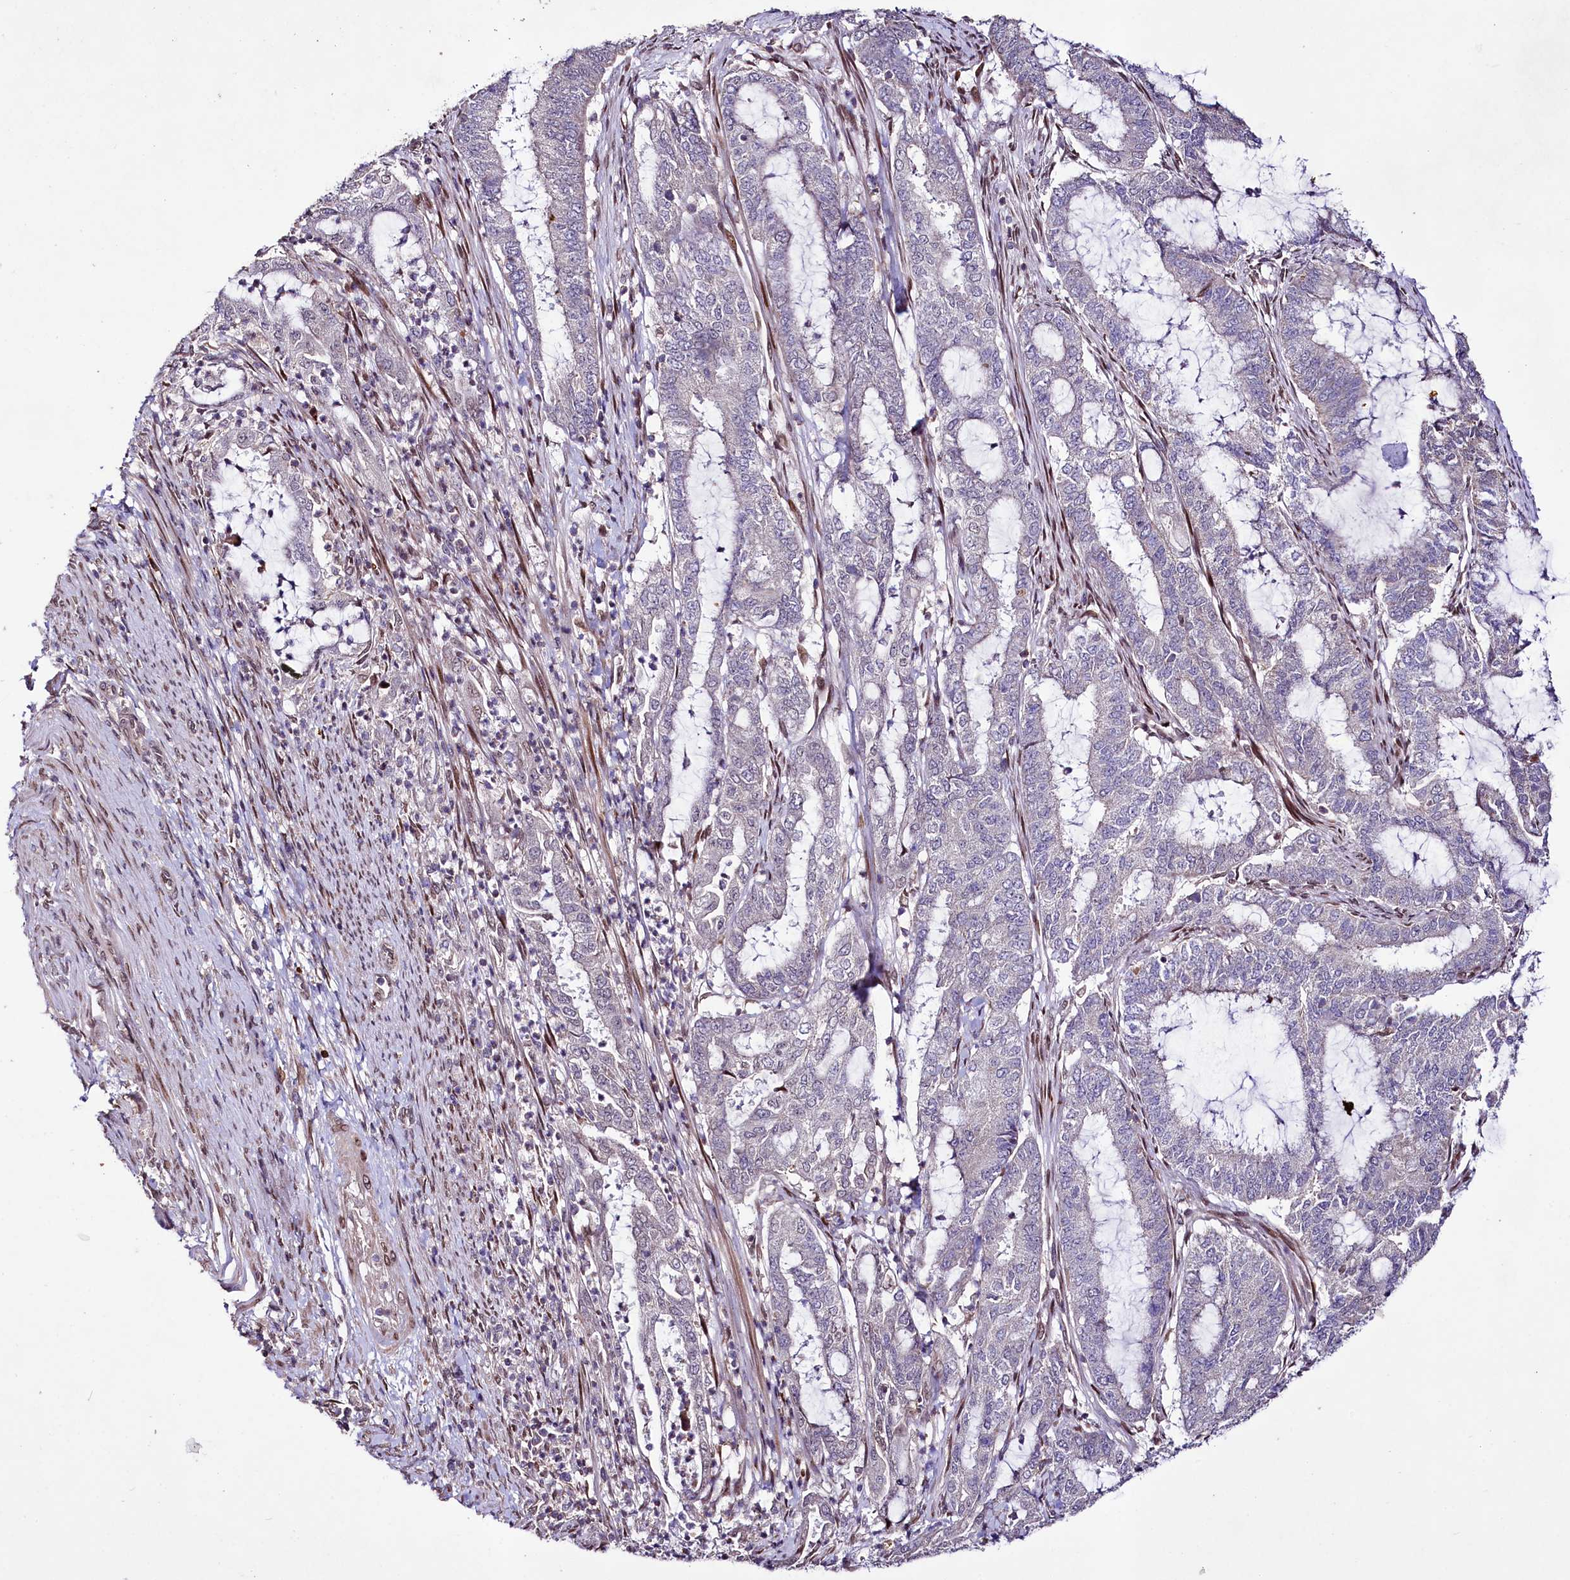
{"staining": {"intensity": "negative", "quantity": "none", "location": "none"}, "tissue": "endometrial cancer", "cell_type": "Tumor cells", "image_type": "cancer", "snomed": [{"axis": "morphology", "description": "Adenocarcinoma, NOS"}, {"axis": "topography", "description": "Endometrium"}], "caption": "Histopathology image shows no protein expression in tumor cells of endometrial cancer tissue. Brightfield microscopy of immunohistochemistry (IHC) stained with DAB (3,3'-diaminobenzidine) (brown) and hematoxylin (blue), captured at high magnification.", "gene": "ZNF226", "patient": {"sex": "female", "age": 51}}